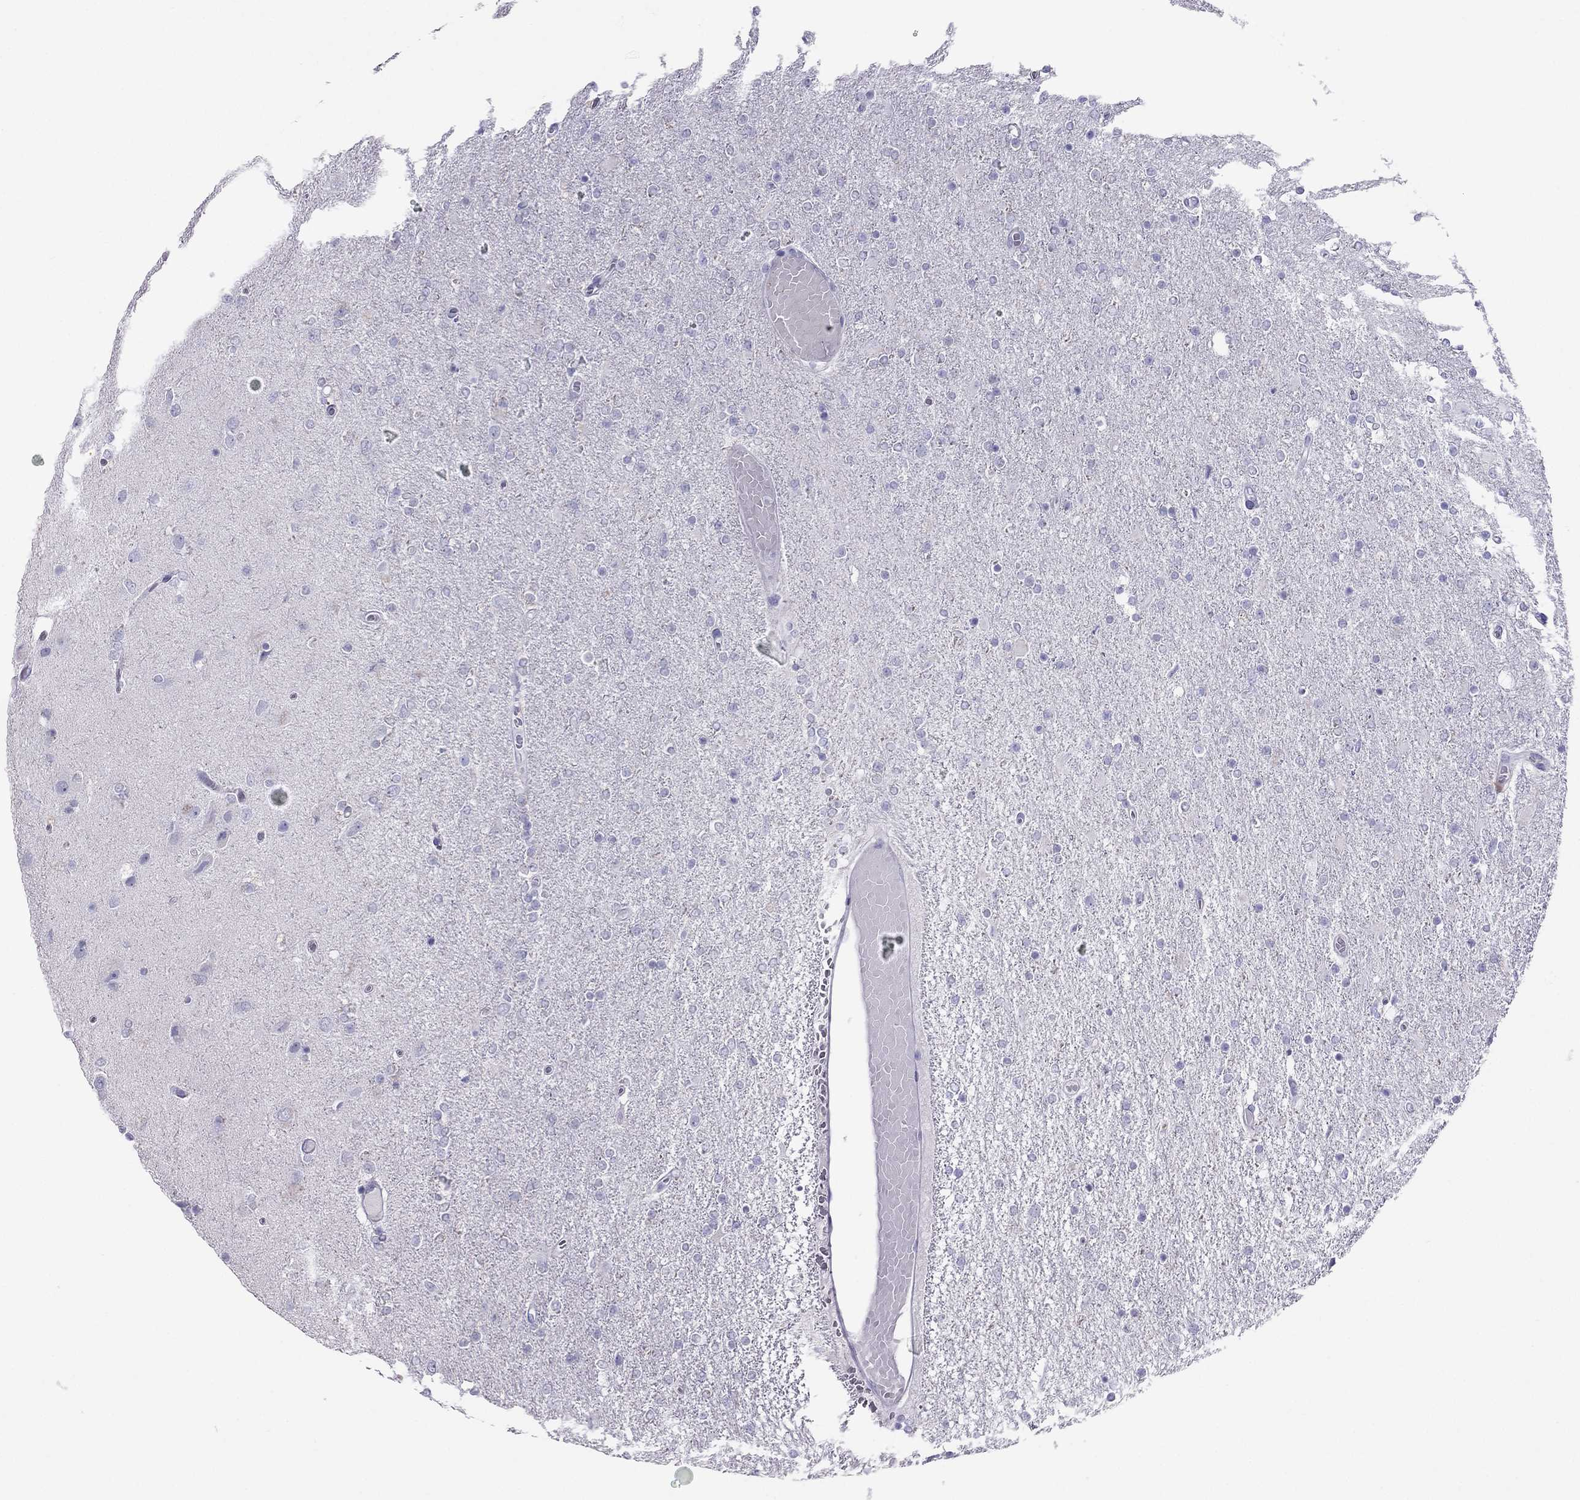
{"staining": {"intensity": "negative", "quantity": "none", "location": "none"}, "tissue": "glioma", "cell_type": "Tumor cells", "image_type": "cancer", "snomed": [{"axis": "morphology", "description": "Glioma, malignant, High grade"}, {"axis": "topography", "description": "Cerebral cortex"}], "caption": "High-grade glioma (malignant) stained for a protein using immunohistochemistry (IHC) demonstrates no expression tumor cells.", "gene": "MAEL", "patient": {"sex": "male", "age": 70}}